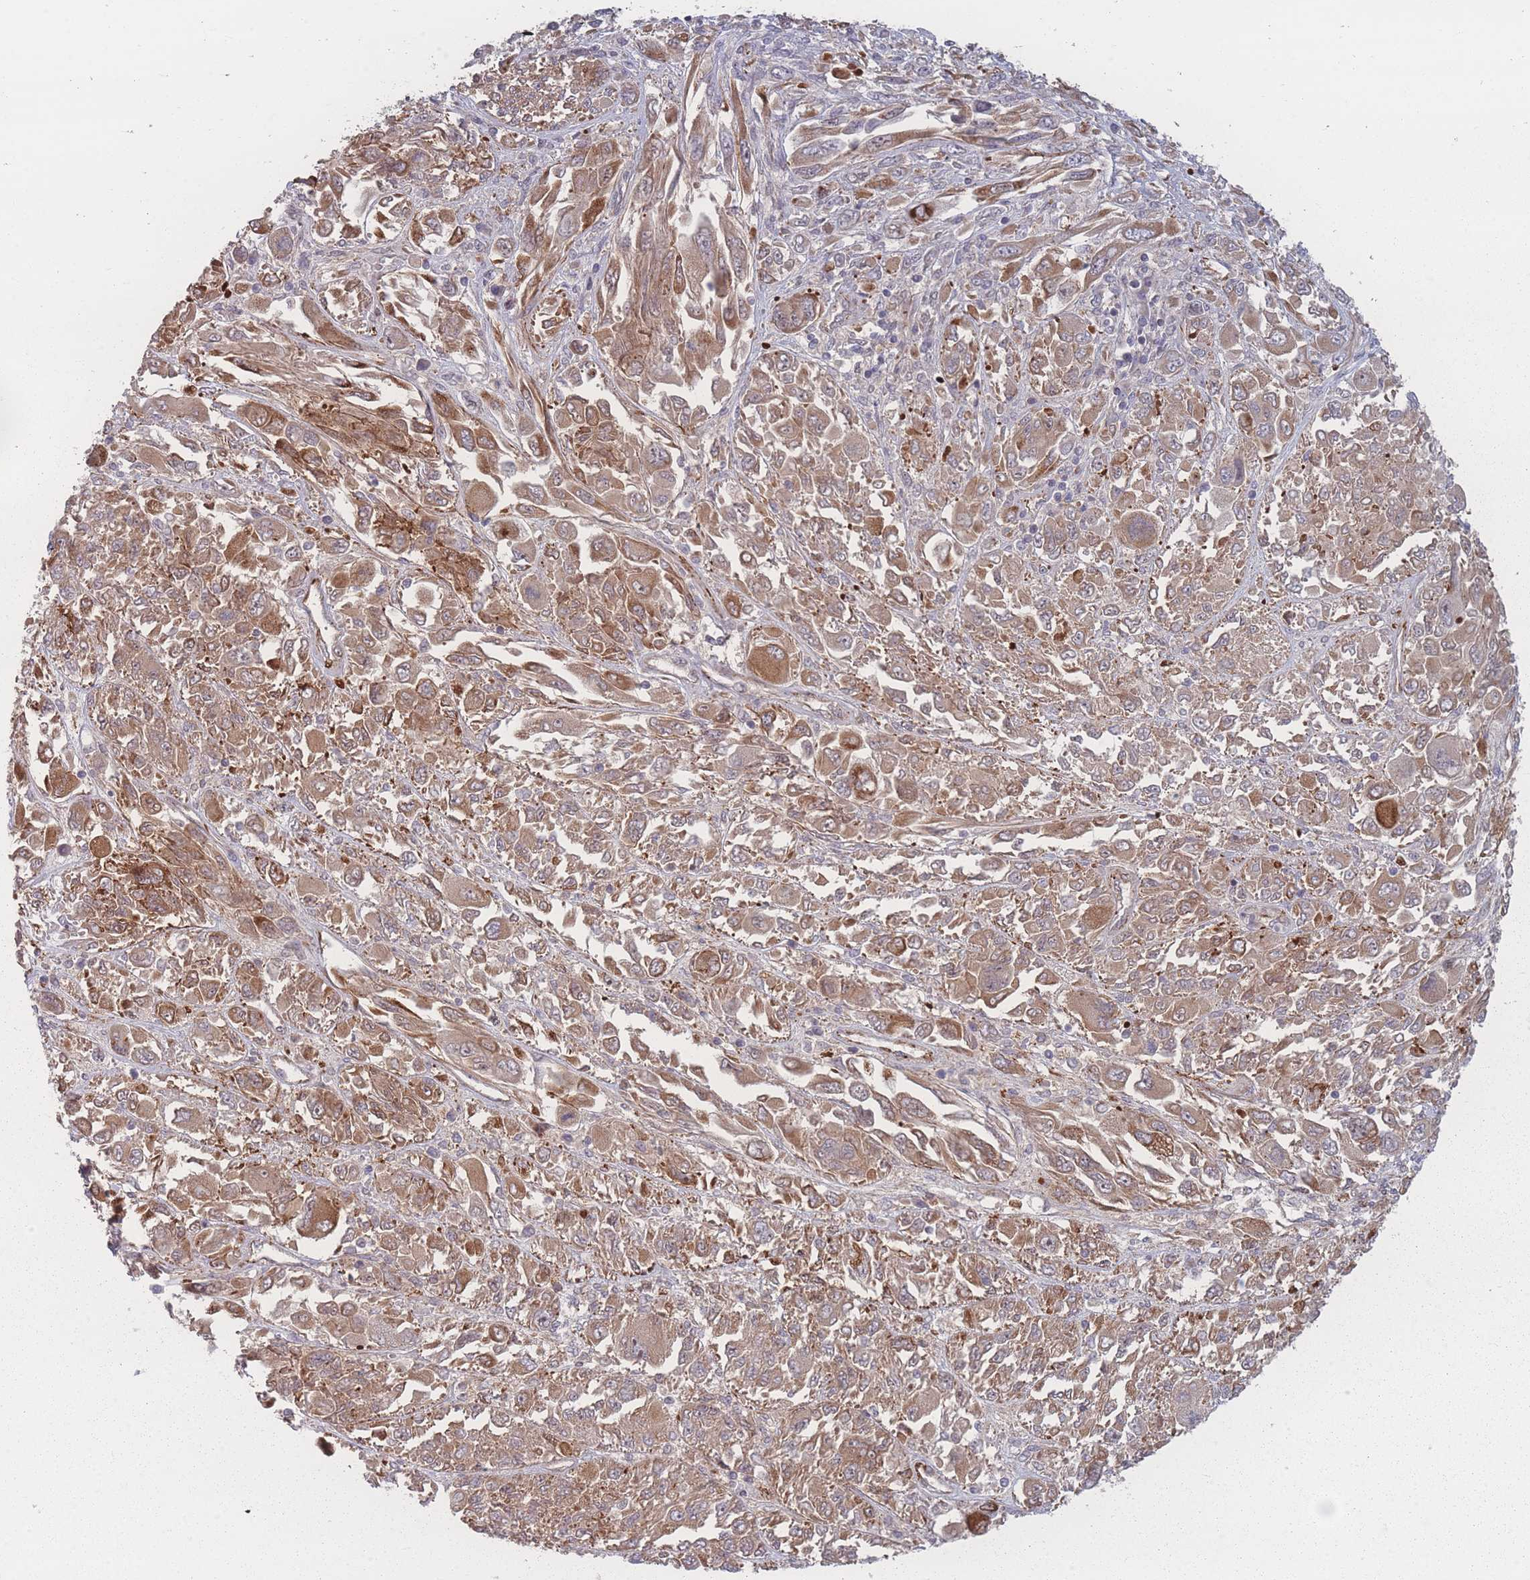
{"staining": {"intensity": "moderate", "quantity": ">75%", "location": "cytoplasmic/membranous"}, "tissue": "melanoma", "cell_type": "Tumor cells", "image_type": "cancer", "snomed": [{"axis": "morphology", "description": "Malignant melanoma, NOS"}, {"axis": "topography", "description": "Skin"}], "caption": "Immunohistochemistry micrograph of neoplastic tissue: human melanoma stained using immunohistochemistry (IHC) exhibits medium levels of moderate protein expression localized specifically in the cytoplasmic/membranous of tumor cells, appearing as a cytoplasmic/membranous brown color.", "gene": "EEF1AKMT2", "patient": {"sex": "female", "age": 91}}